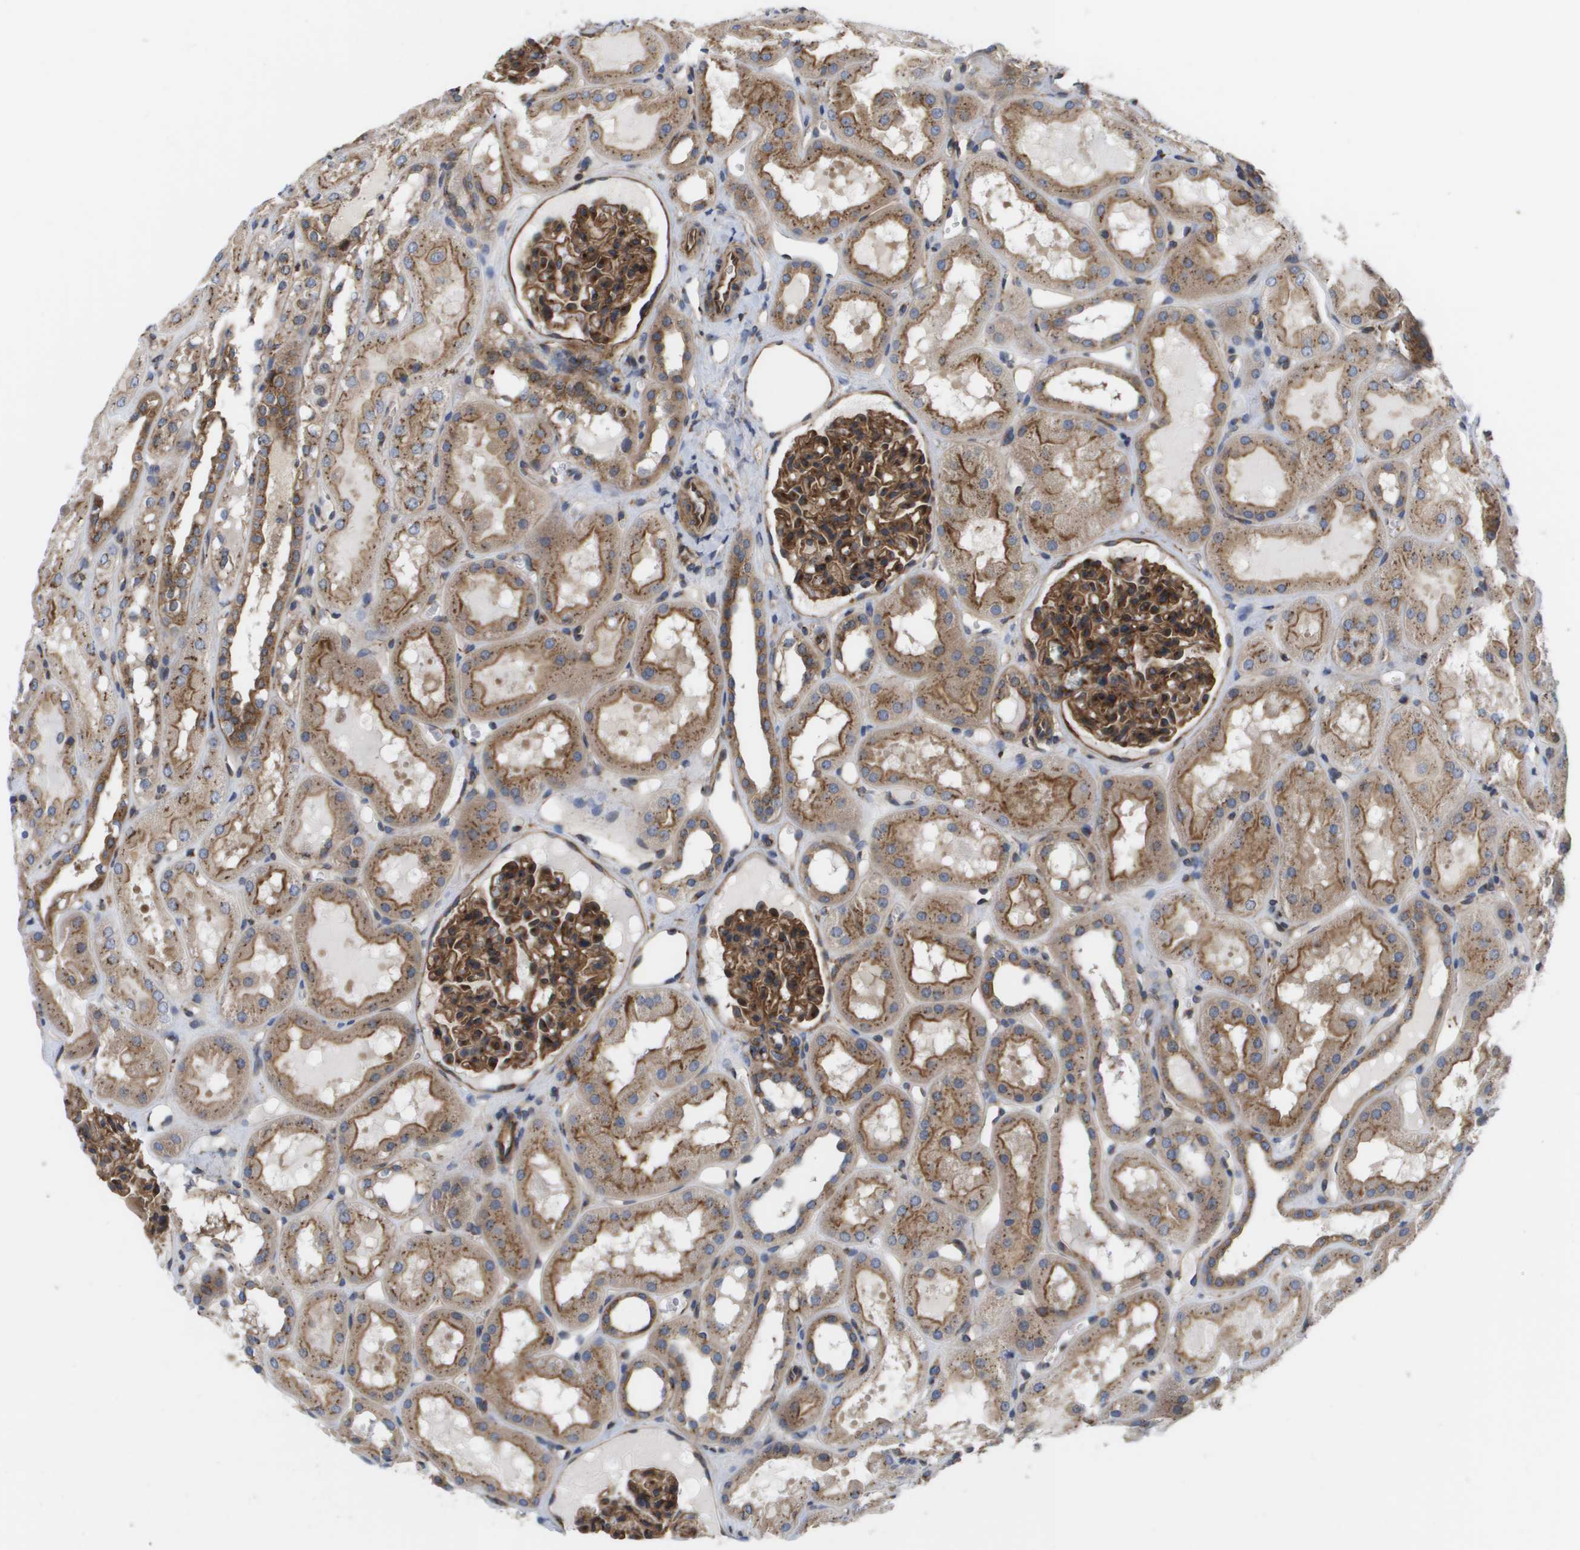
{"staining": {"intensity": "strong", "quantity": ">75%", "location": "cytoplasmic/membranous"}, "tissue": "kidney", "cell_type": "Cells in glomeruli", "image_type": "normal", "snomed": [{"axis": "morphology", "description": "Normal tissue, NOS"}, {"axis": "topography", "description": "Kidney"}, {"axis": "topography", "description": "Urinary bladder"}], "caption": "Brown immunohistochemical staining in normal human kidney demonstrates strong cytoplasmic/membranous expression in approximately >75% of cells in glomeruli. (DAB (3,3'-diaminobenzidine) IHC with brightfield microscopy, high magnification).", "gene": "BST2", "patient": {"sex": "male", "age": 16}}